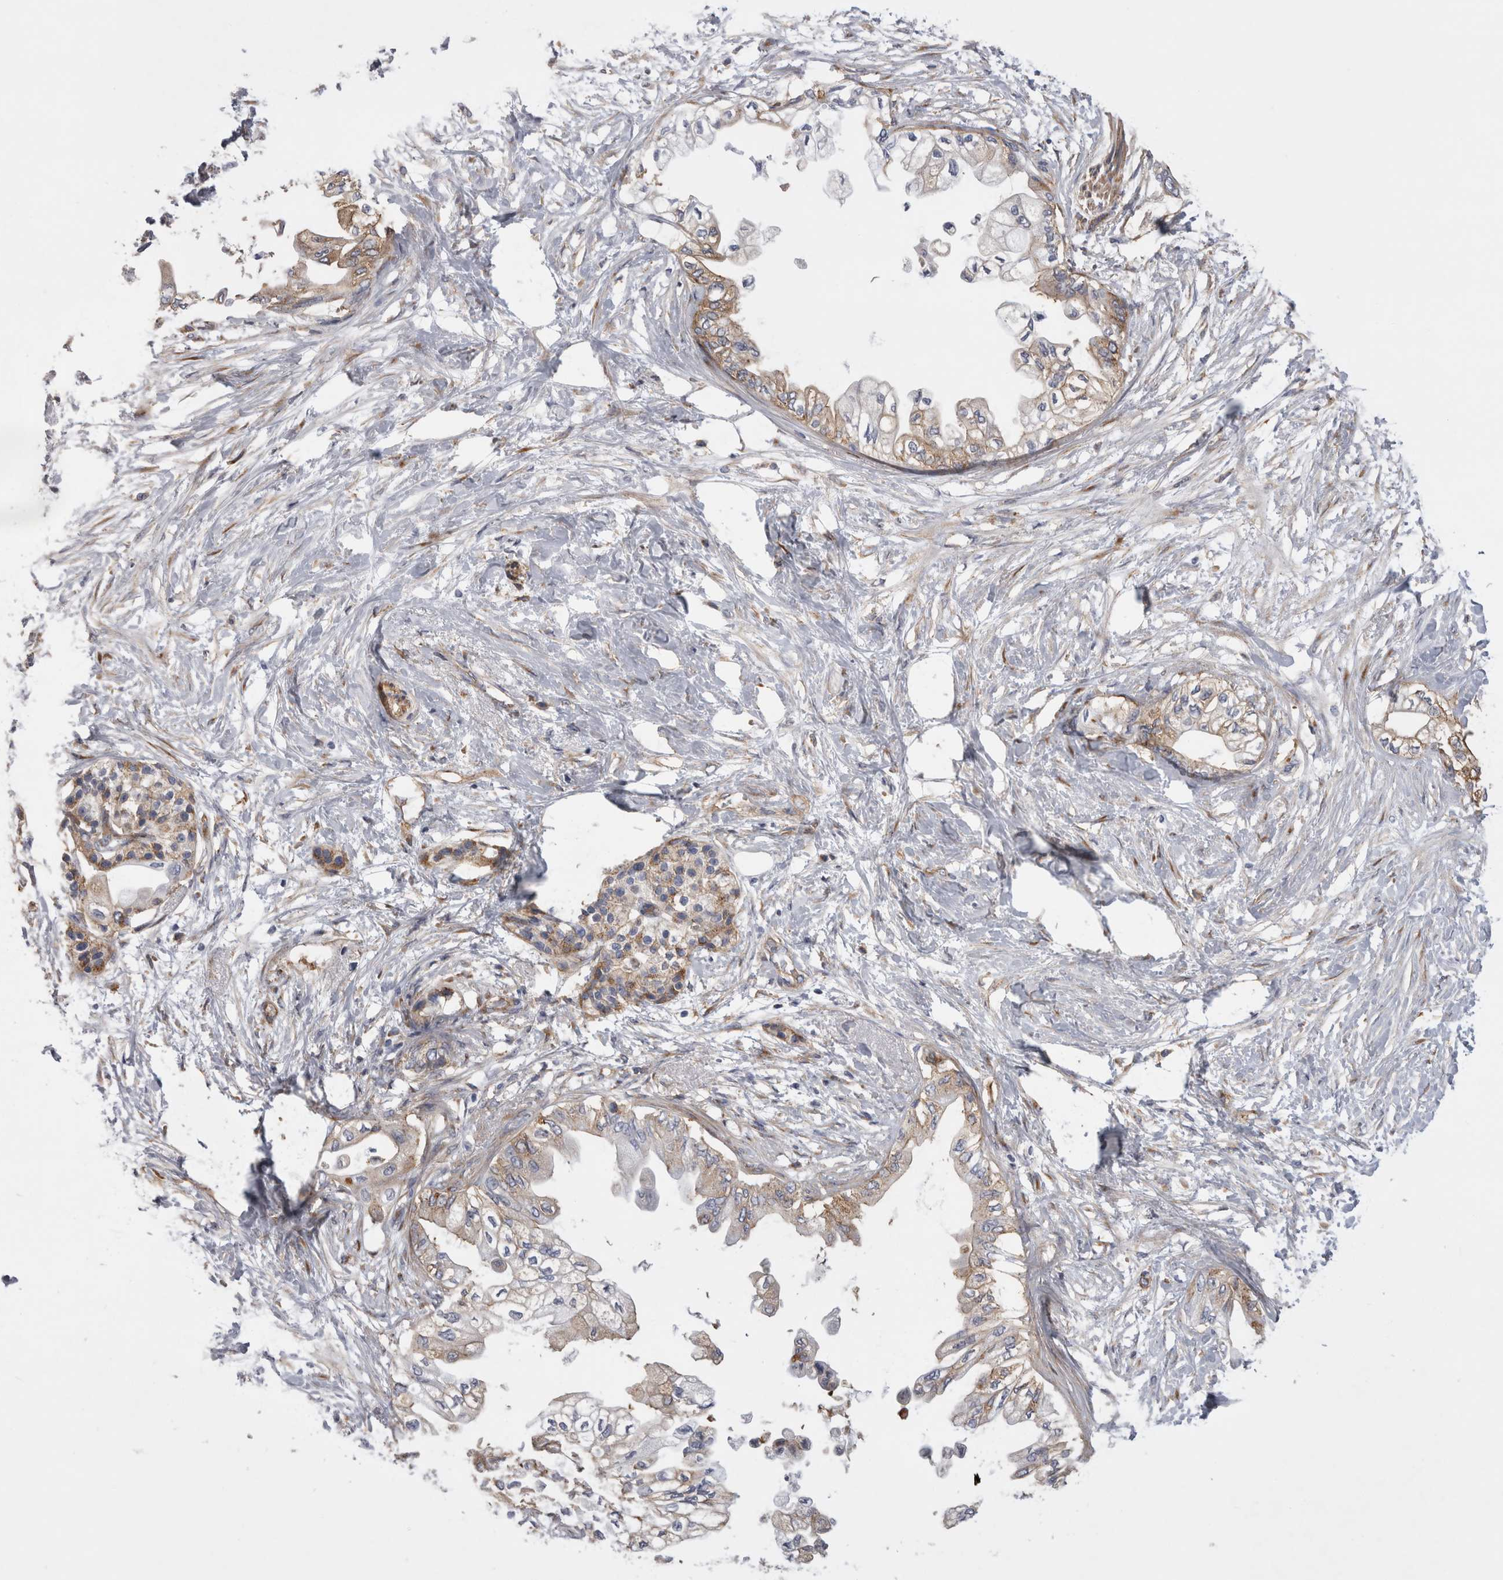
{"staining": {"intensity": "moderate", "quantity": "25%-75%", "location": "cytoplasmic/membranous"}, "tissue": "pancreatic cancer", "cell_type": "Tumor cells", "image_type": "cancer", "snomed": [{"axis": "morphology", "description": "Normal tissue, NOS"}, {"axis": "morphology", "description": "Adenocarcinoma, NOS"}, {"axis": "topography", "description": "Pancreas"}, {"axis": "topography", "description": "Duodenum"}], "caption": "Protein staining displays moderate cytoplasmic/membranous staining in approximately 25%-75% of tumor cells in pancreatic cancer (adenocarcinoma).", "gene": "ATXN3", "patient": {"sex": "female", "age": 60}}